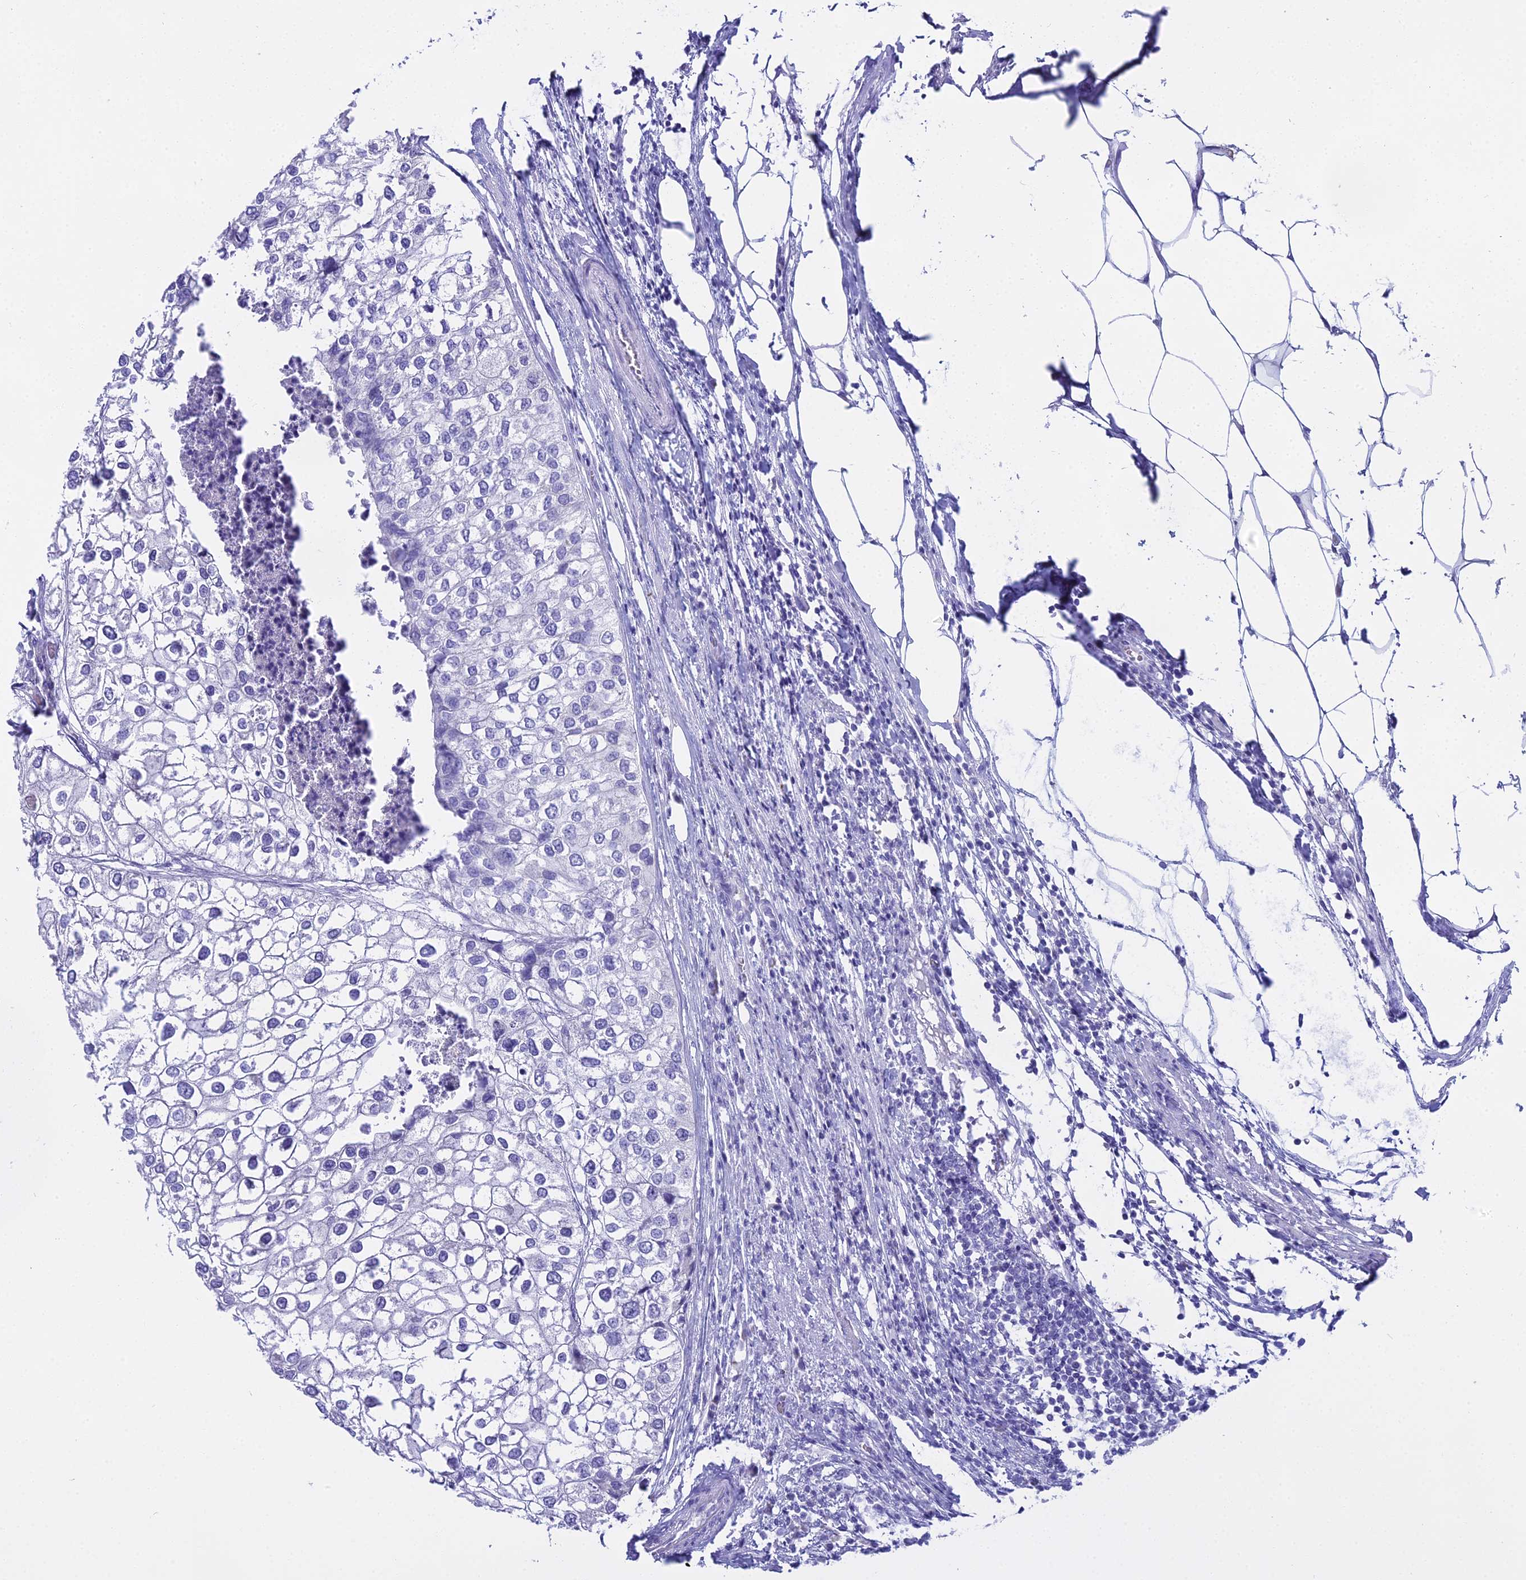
{"staining": {"intensity": "negative", "quantity": "none", "location": "none"}, "tissue": "urothelial cancer", "cell_type": "Tumor cells", "image_type": "cancer", "snomed": [{"axis": "morphology", "description": "Urothelial carcinoma, High grade"}, {"axis": "topography", "description": "Urinary bladder"}], "caption": "This is a micrograph of IHC staining of urothelial cancer, which shows no positivity in tumor cells. (DAB immunohistochemistry (IHC) with hematoxylin counter stain).", "gene": "CGB2", "patient": {"sex": "male", "age": 64}}